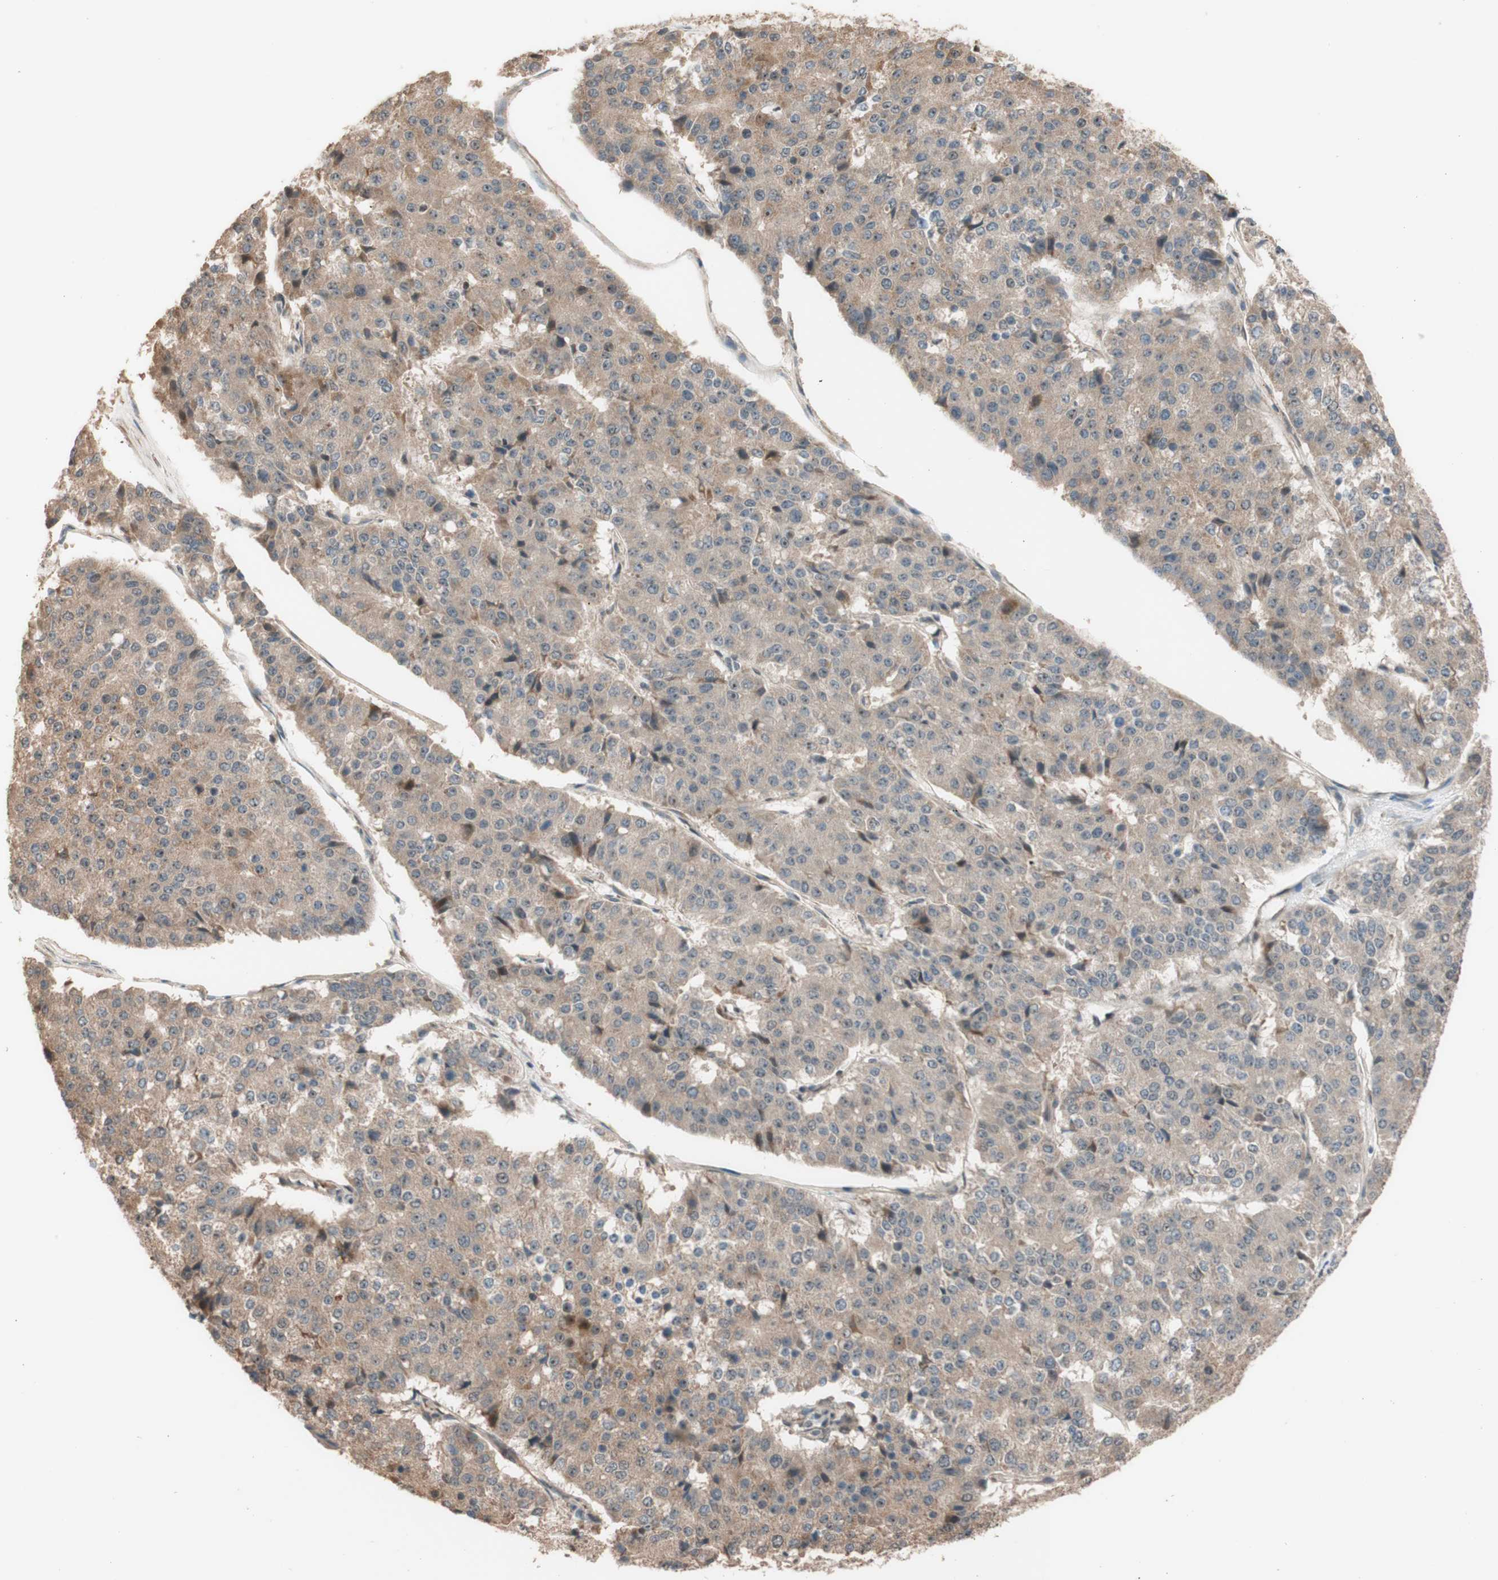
{"staining": {"intensity": "weak", "quantity": "25%-75%", "location": "cytoplasmic/membranous"}, "tissue": "pancreatic cancer", "cell_type": "Tumor cells", "image_type": "cancer", "snomed": [{"axis": "morphology", "description": "Adenocarcinoma, NOS"}, {"axis": "topography", "description": "Pancreas"}], "caption": "Pancreatic cancer stained with a protein marker shows weak staining in tumor cells.", "gene": "CCNC", "patient": {"sex": "male", "age": 50}}